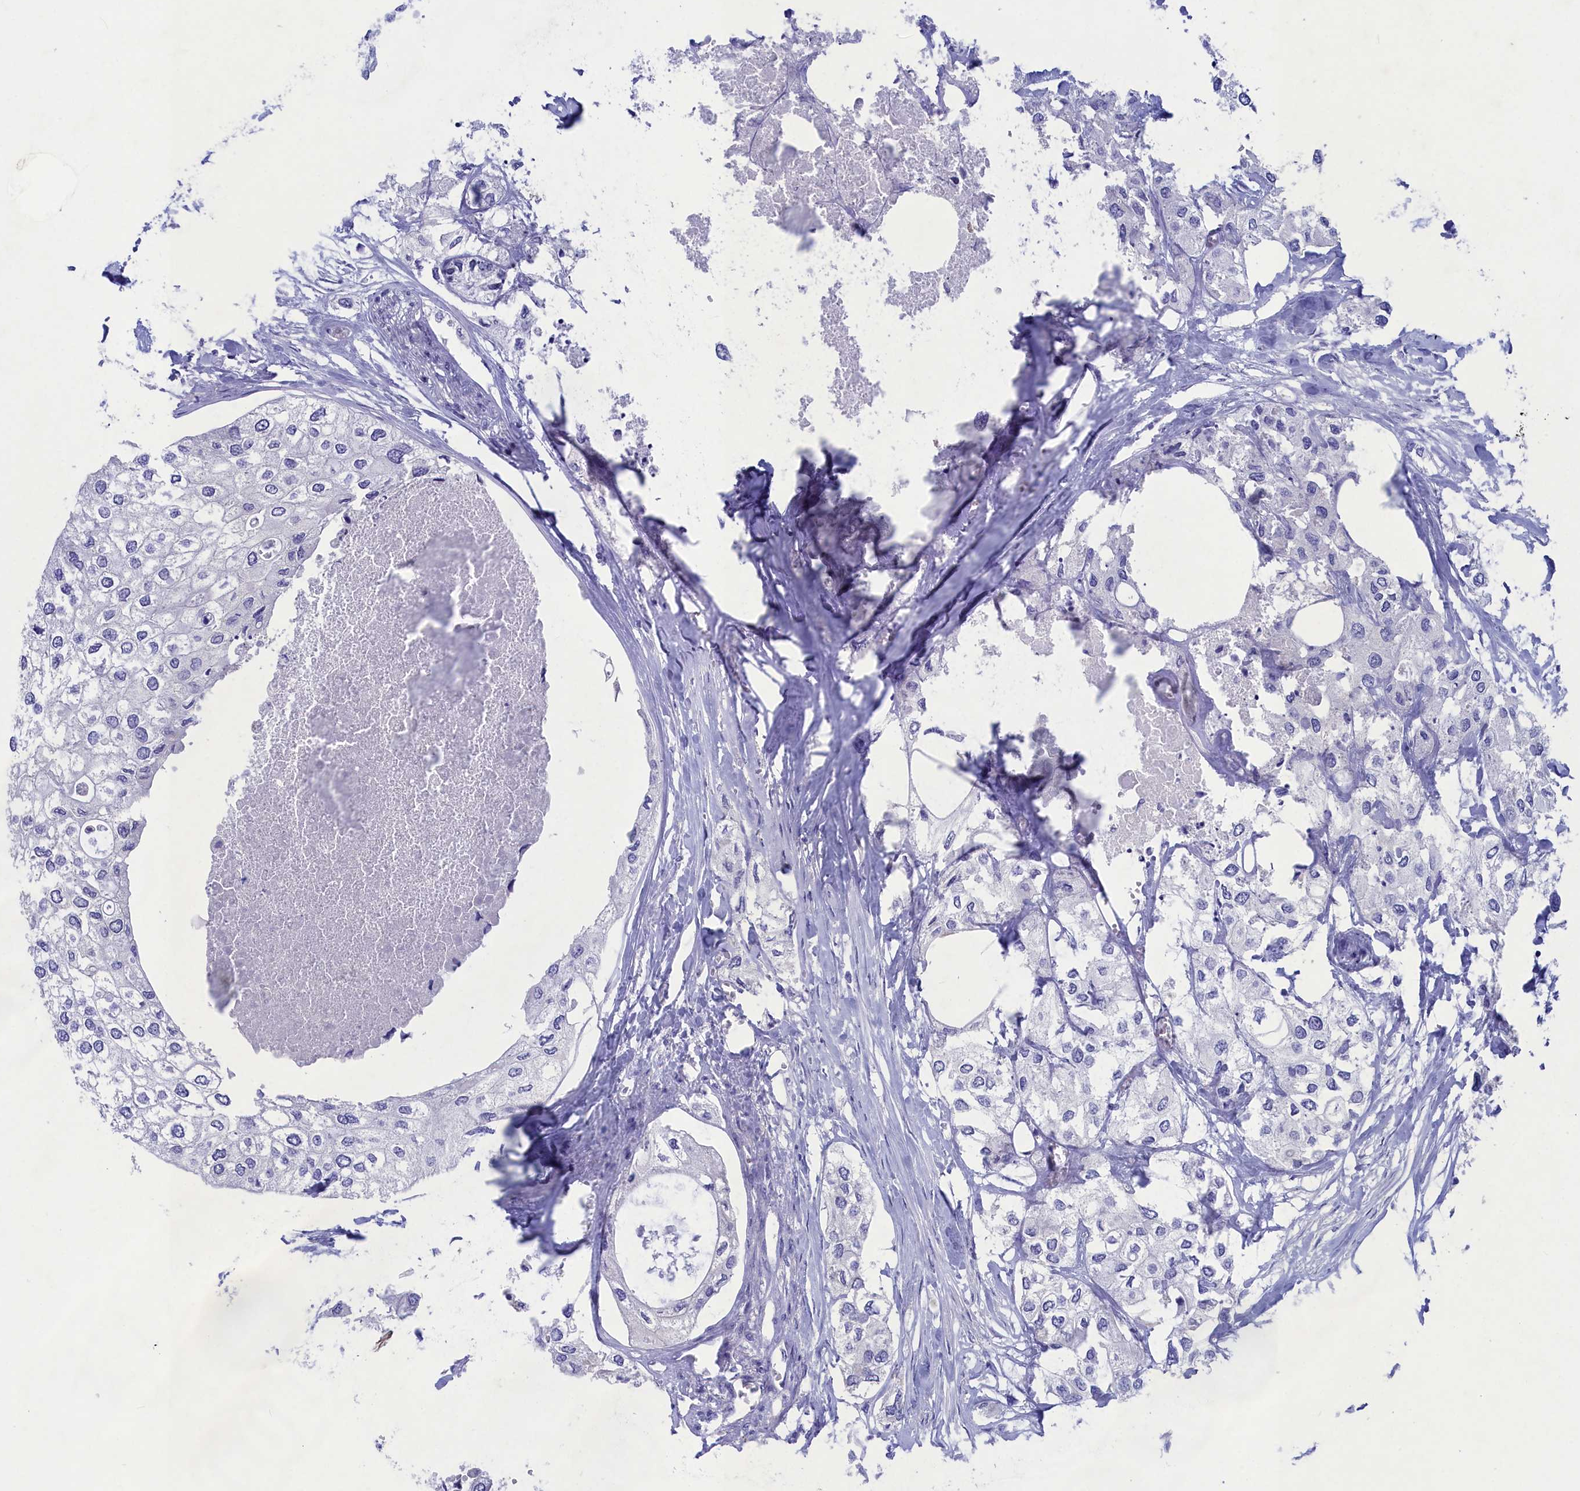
{"staining": {"intensity": "negative", "quantity": "none", "location": "none"}, "tissue": "urothelial cancer", "cell_type": "Tumor cells", "image_type": "cancer", "snomed": [{"axis": "morphology", "description": "Urothelial carcinoma, High grade"}, {"axis": "topography", "description": "Urinary bladder"}], "caption": "Urothelial carcinoma (high-grade) stained for a protein using IHC exhibits no expression tumor cells.", "gene": "PRDM12", "patient": {"sex": "male", "age": 64}}